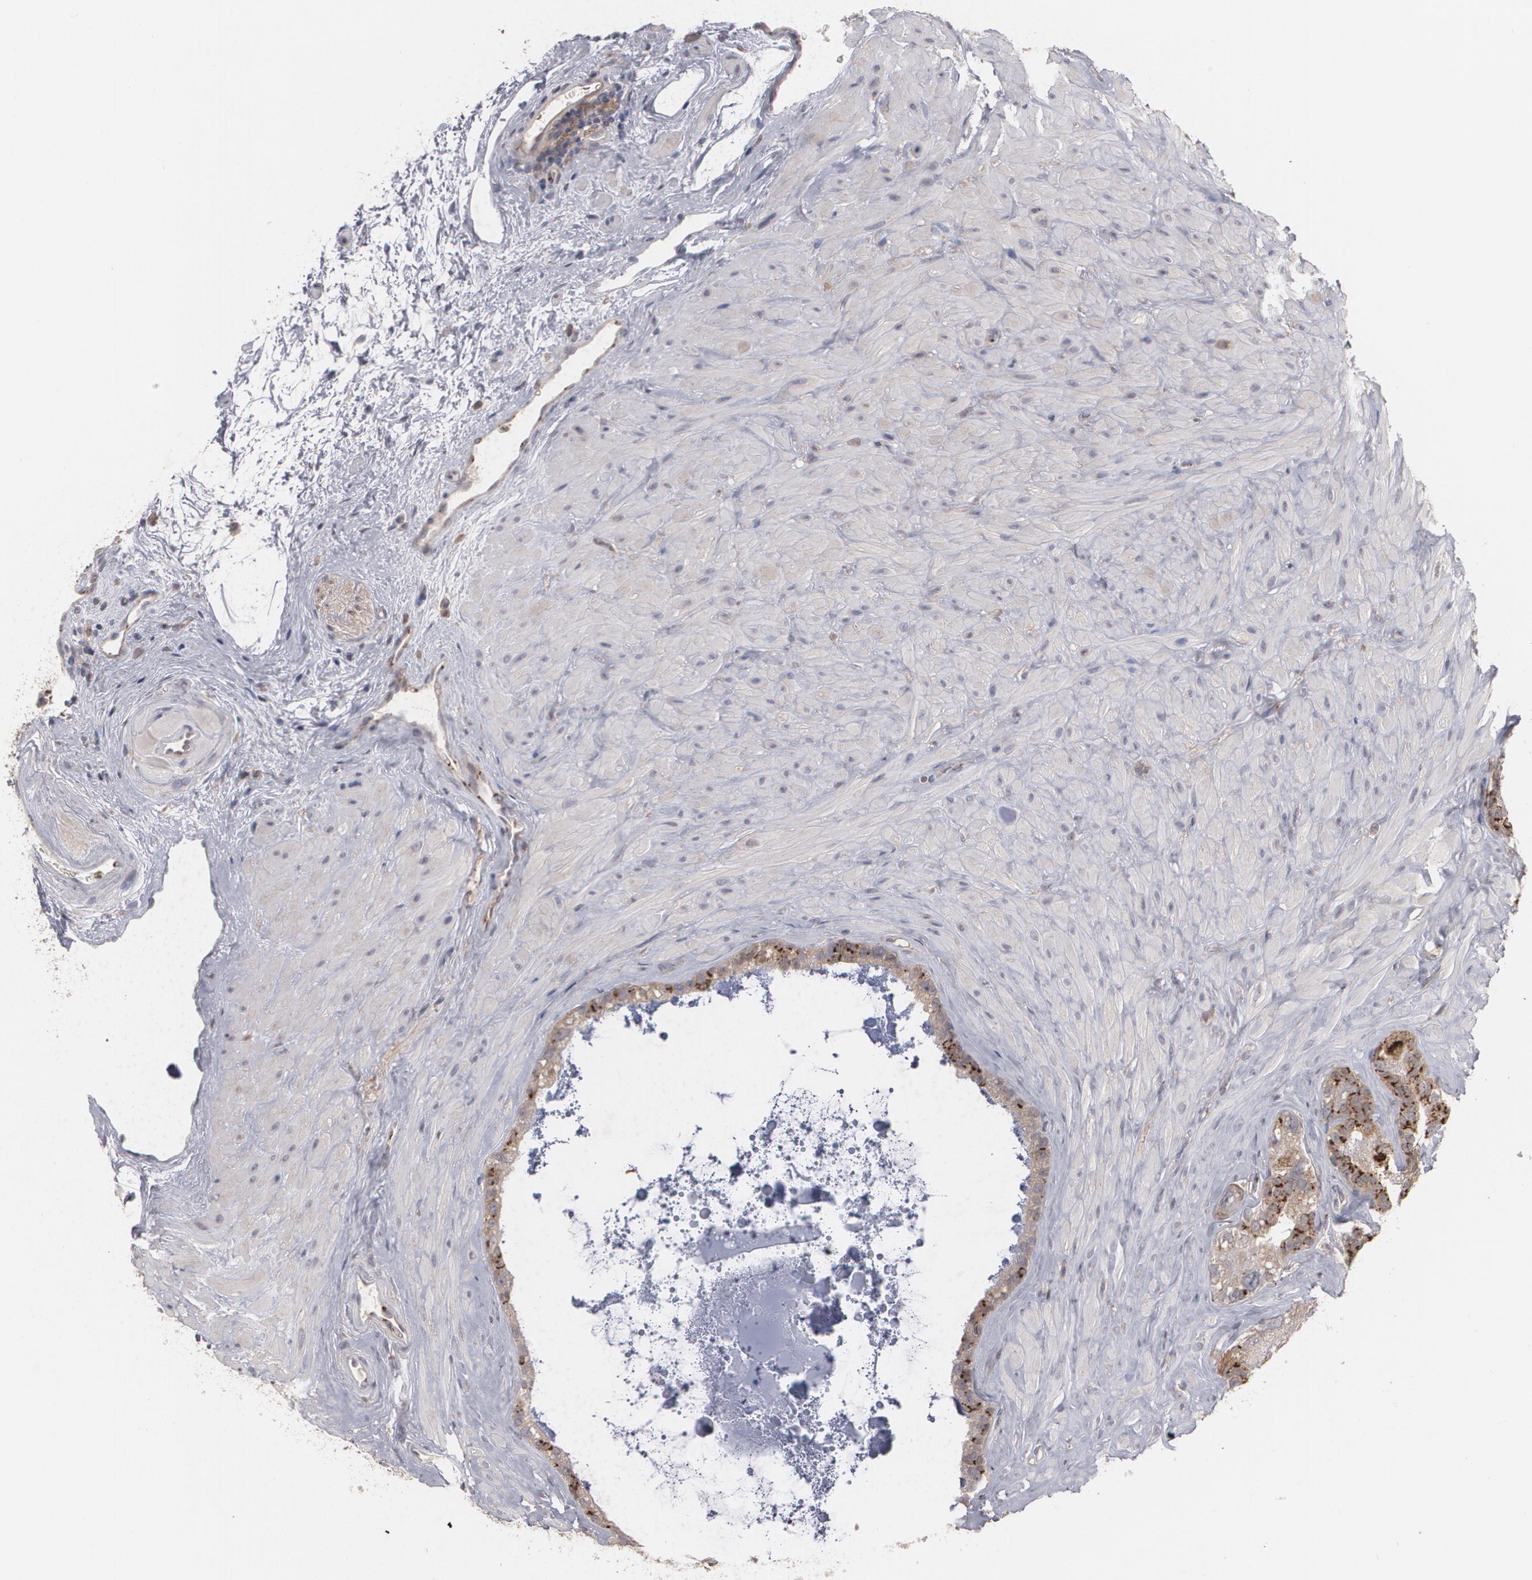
{"staining": {"intensity": "strong", "quantity": "25%-75%", "location": "cytoplasmic/membranous"}, "tissue": "seminal vesicle", "cell_type": "Glandular cells", "image_type": "normal", "snomed": [{"axis": "morphology", "description": "Normal tissue, NOS"}, {"axis": "topography", "description": "Seminal veicle"}], "caption": "The micrograph demonstrates immunohistochemical staining of unremarkable seminal vesicle. There is strong cytoplasmic/membranous expression is present in about 25%-75% of glandular cells.", "gene": "HTT", "patient": {"sex": "male", "age": 63}}